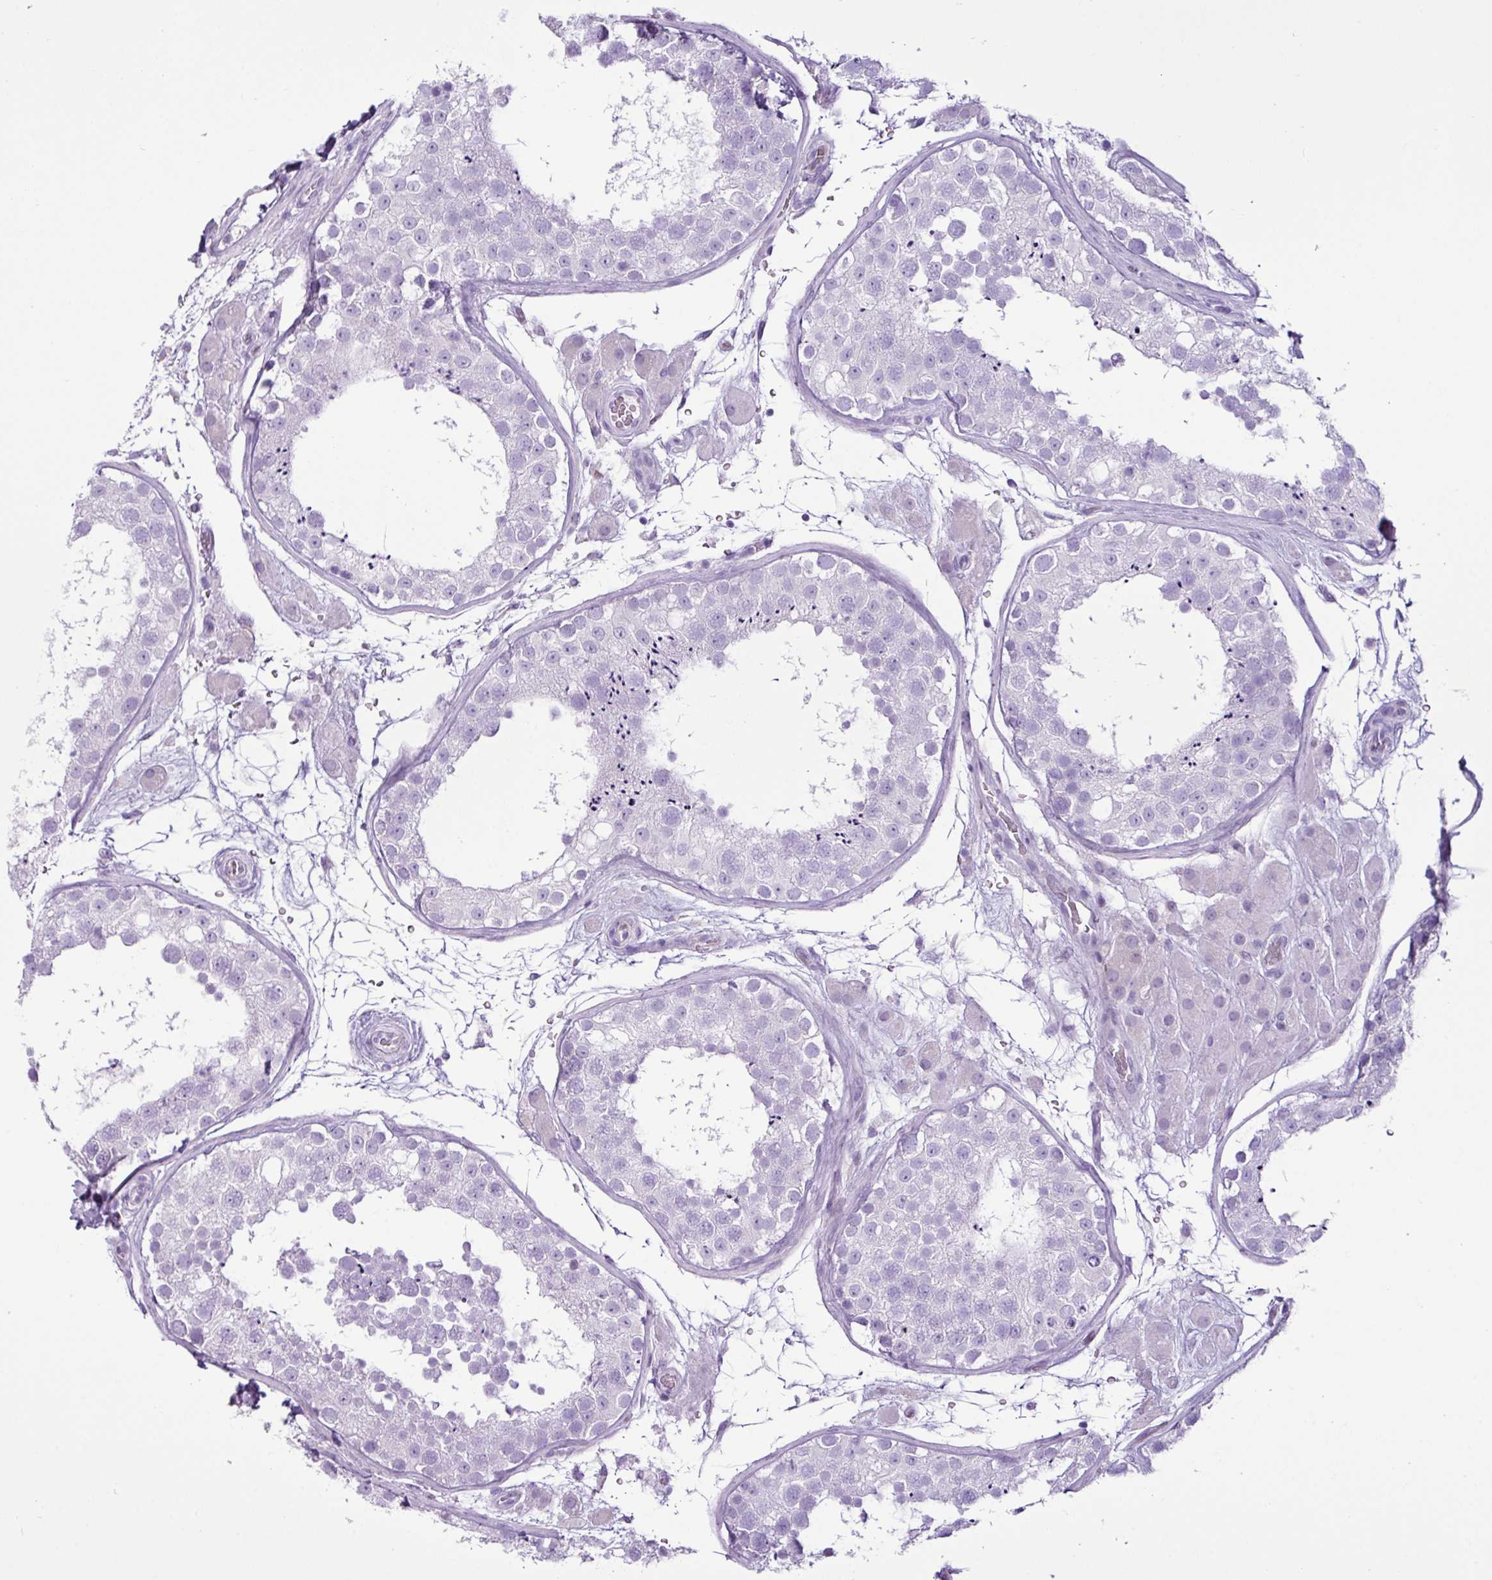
{"staining": {"intensity": "negative", "quantity": "none", "location": "none"}, "tissue": "testis", "cell_type": "Cells in seminiferous ducts", "image_type": "normal", "snomed": [{"axis": "morphology", "description": "Normal tissue, NOS"}, {"axis": "topography", "description": "Testis"}], "caption": "This is a photomicrograph of IHC staining of normal testis, which shows no expression in cells in seminiferous ducts.", "gene": "LILRB4", "patient": {"sex": "male", "age": 26}}